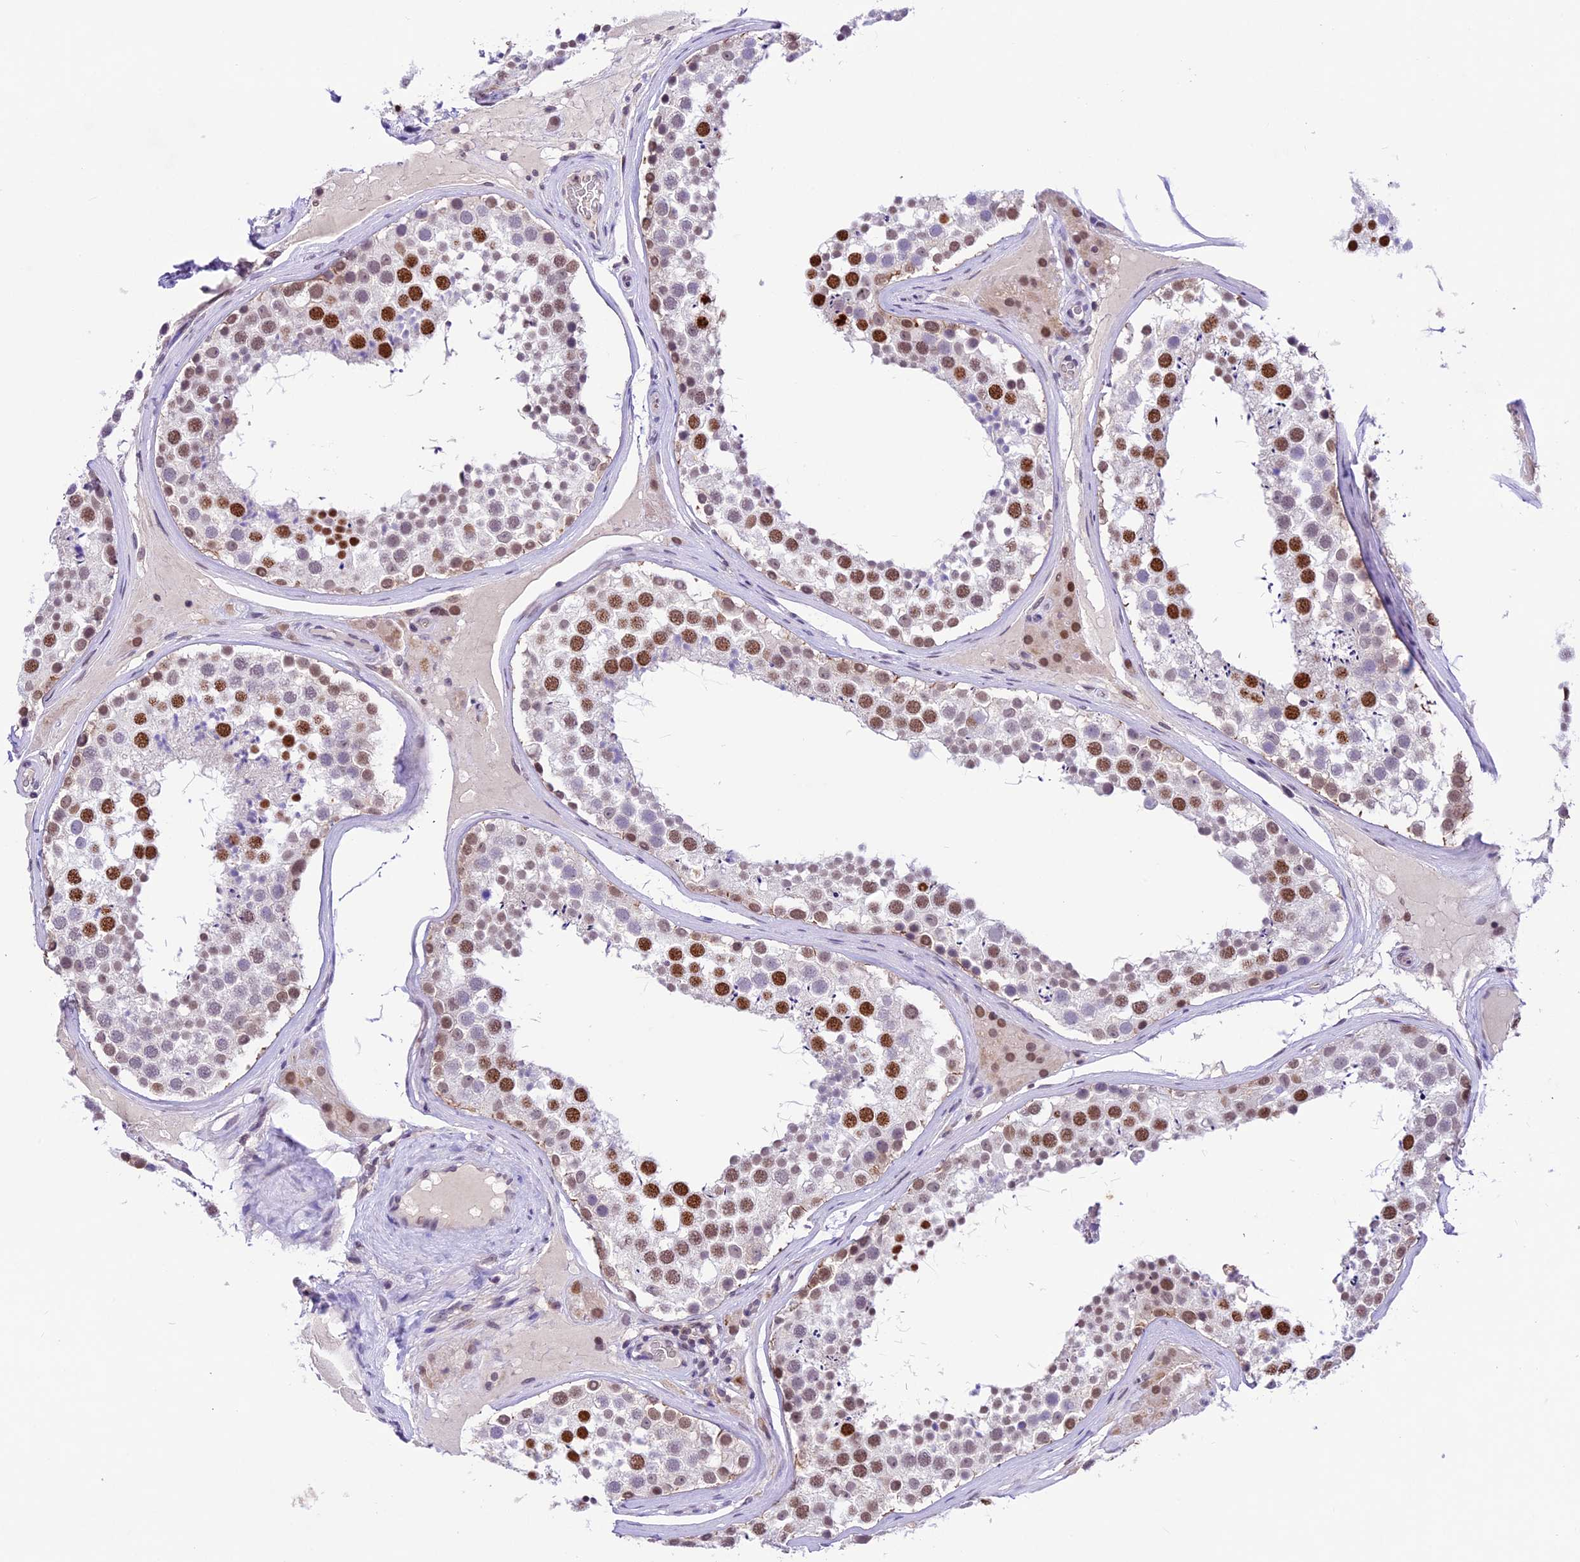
{"staining": {"intensity": "strong", "quantity": "25%-75%", "location": "nuclear"}, "tissue": "testis", "cell_type": "Cells in seminiferous ducts", "image_type": "normal", "snomed": [{"axis": "morphology", "description": "Normal tissue, NOS"}, {"axis": "topography", "description": "Testis"}], "caption": "Benign testis was stained to show a protein in brown. There is high levels of strong nuclear staining in about 25%-75% of cells in seminiferous ducts.", "gene": "SHKBP1", "patient": {"sex": "male", "age": 46}}